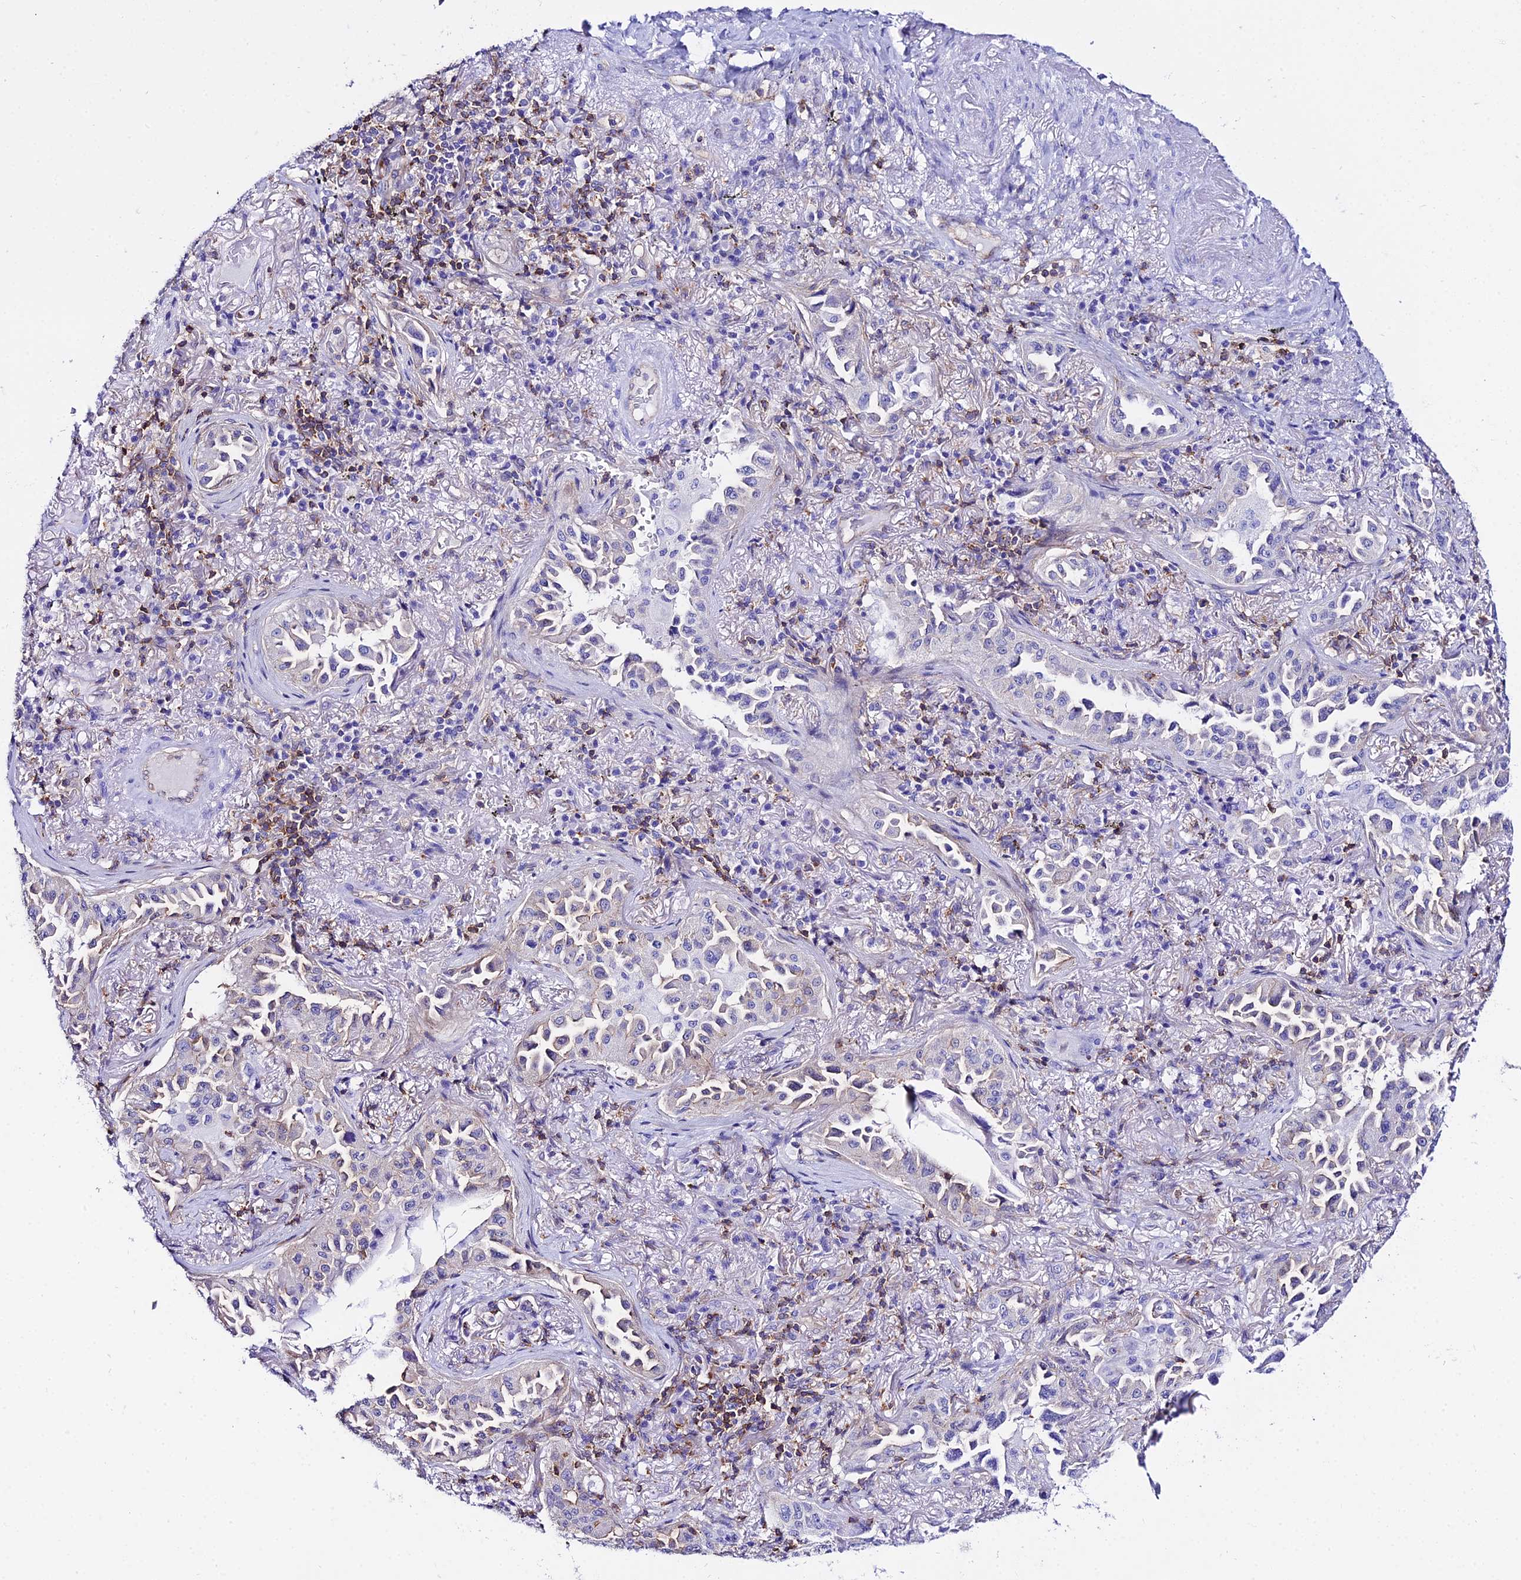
{"staining": {"intensity": "negative", "quantity": "none", "location": "none"}, "tissue": "lung cancer", "cell_type": "Tumor cells", "image_type": "cancer", "snomed": [{"axis": "morphology", "description": "Adenocarcinoma, NOS"}, {"axis": "topography", "description": "Lung"}], "caption": "Immunohistochemistry (IHC) image of neoplastic tissue: human lung cancer (adenocarcinoma) stained with DAB (3,3'-diaminobenzidine) exhibits no significant protein expression in tumor cells. Nuclei are stained in blue.", "gene": "S100A16", "patient": {"sex": "female", "age": 69}}